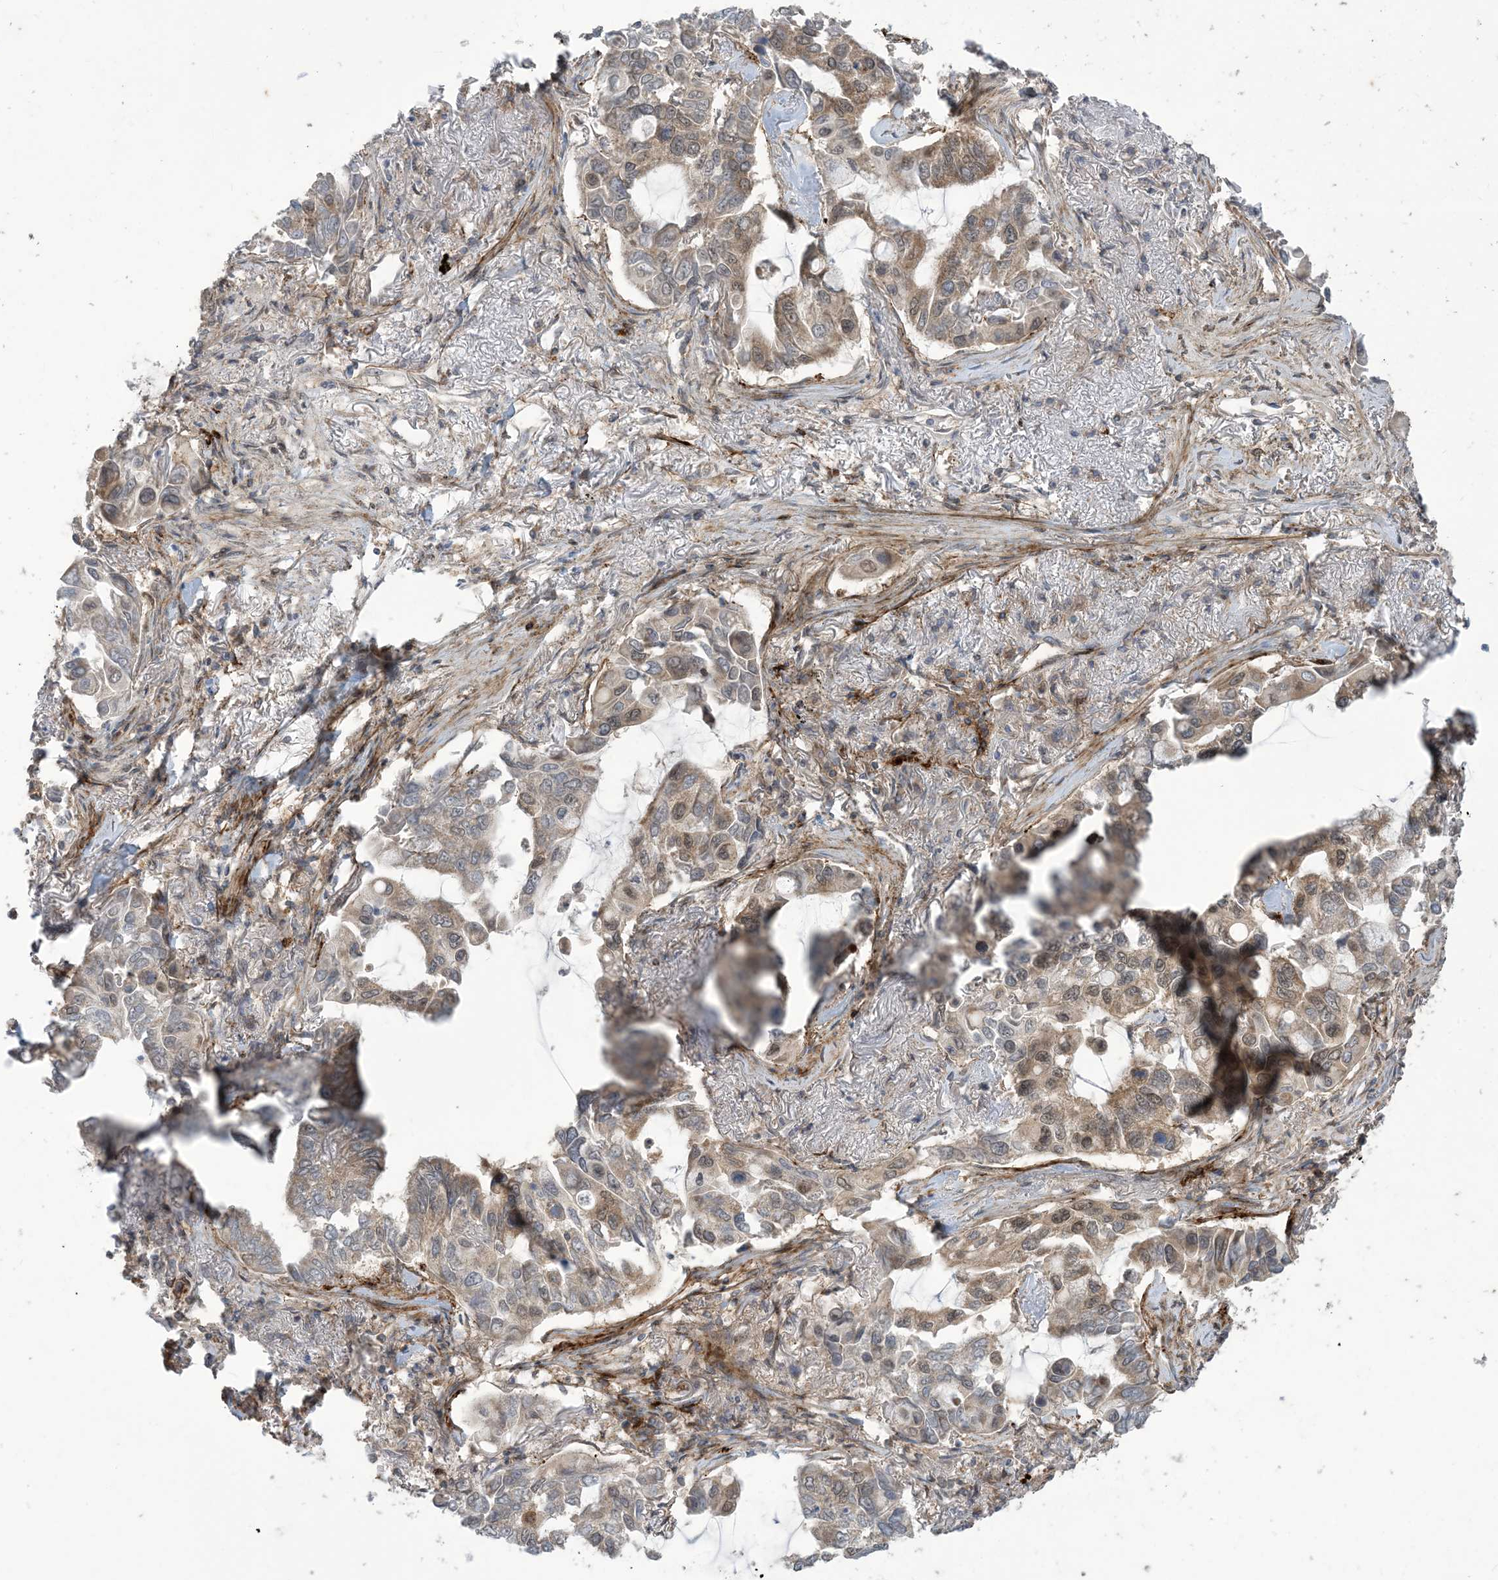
{"staining": {"intensity": "moderate", "quantity": "<25%", "location": "cytoplasmic/membranous,nuclear"}, "tissue": "lung cancer", "cell_type": "Tumor cells", "image_type": "cancer", "snomed": [{"axis": "morphology", "description": "Adenocarcinoma, NOS"}, {"axis": "topography", "description": "Lung"}], "caption": "Immunohistochemical staining of adenocarcinoma (lung) exhibits low levels of moderate cytoplasmic/membranous and nuclear positivity in about <25% of tumor cells. The staining was performed using DAB (3,3'-diaminobenzidine) to visualize the protein expression in brown, while the nuclei were stained in blue with hematoxylin (Magnification: 20x).", "gene": "LAGE3", "patient": {"sex": "male", "age": 64}}